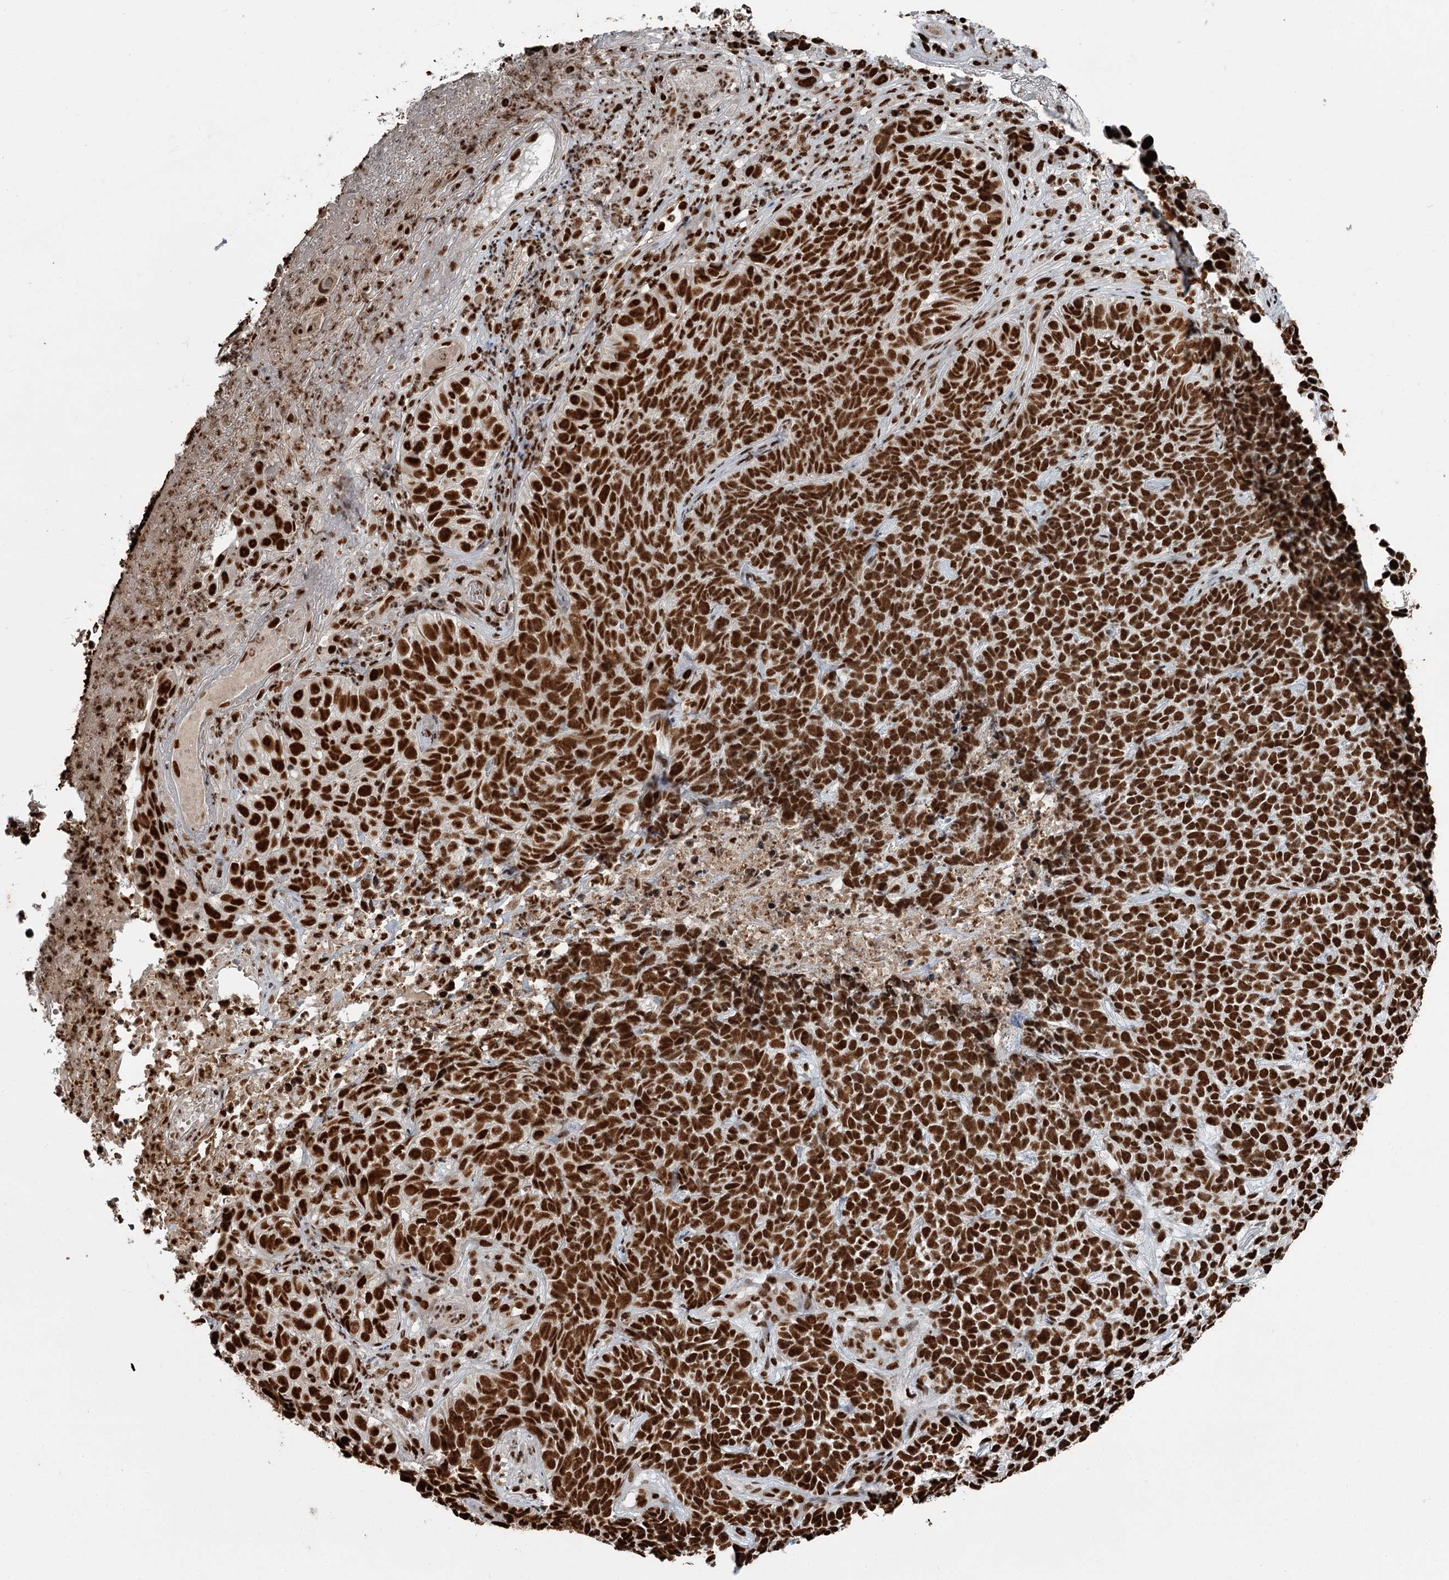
{"staining": {"intensity": "strong", "quantity": ">75%", "location": "nuclear"}, "tissue": "skin cancer", "cell_type": "Tumor cells", "image_type": "cancer", "snomed": [{"axis": "morphology", "description": "Basal cell carcinoma"}, {"axis": "topography", "description": "Skin"}], "caption": "A histopathology image showing strong nuclear positivity in approximately >75% of tumor cells in basal cell carcinoma (skin), as visualized by brown immunohistochemical staining.", "gene": "RBBP7", "patient": {"sex": "female", "age": 84}}